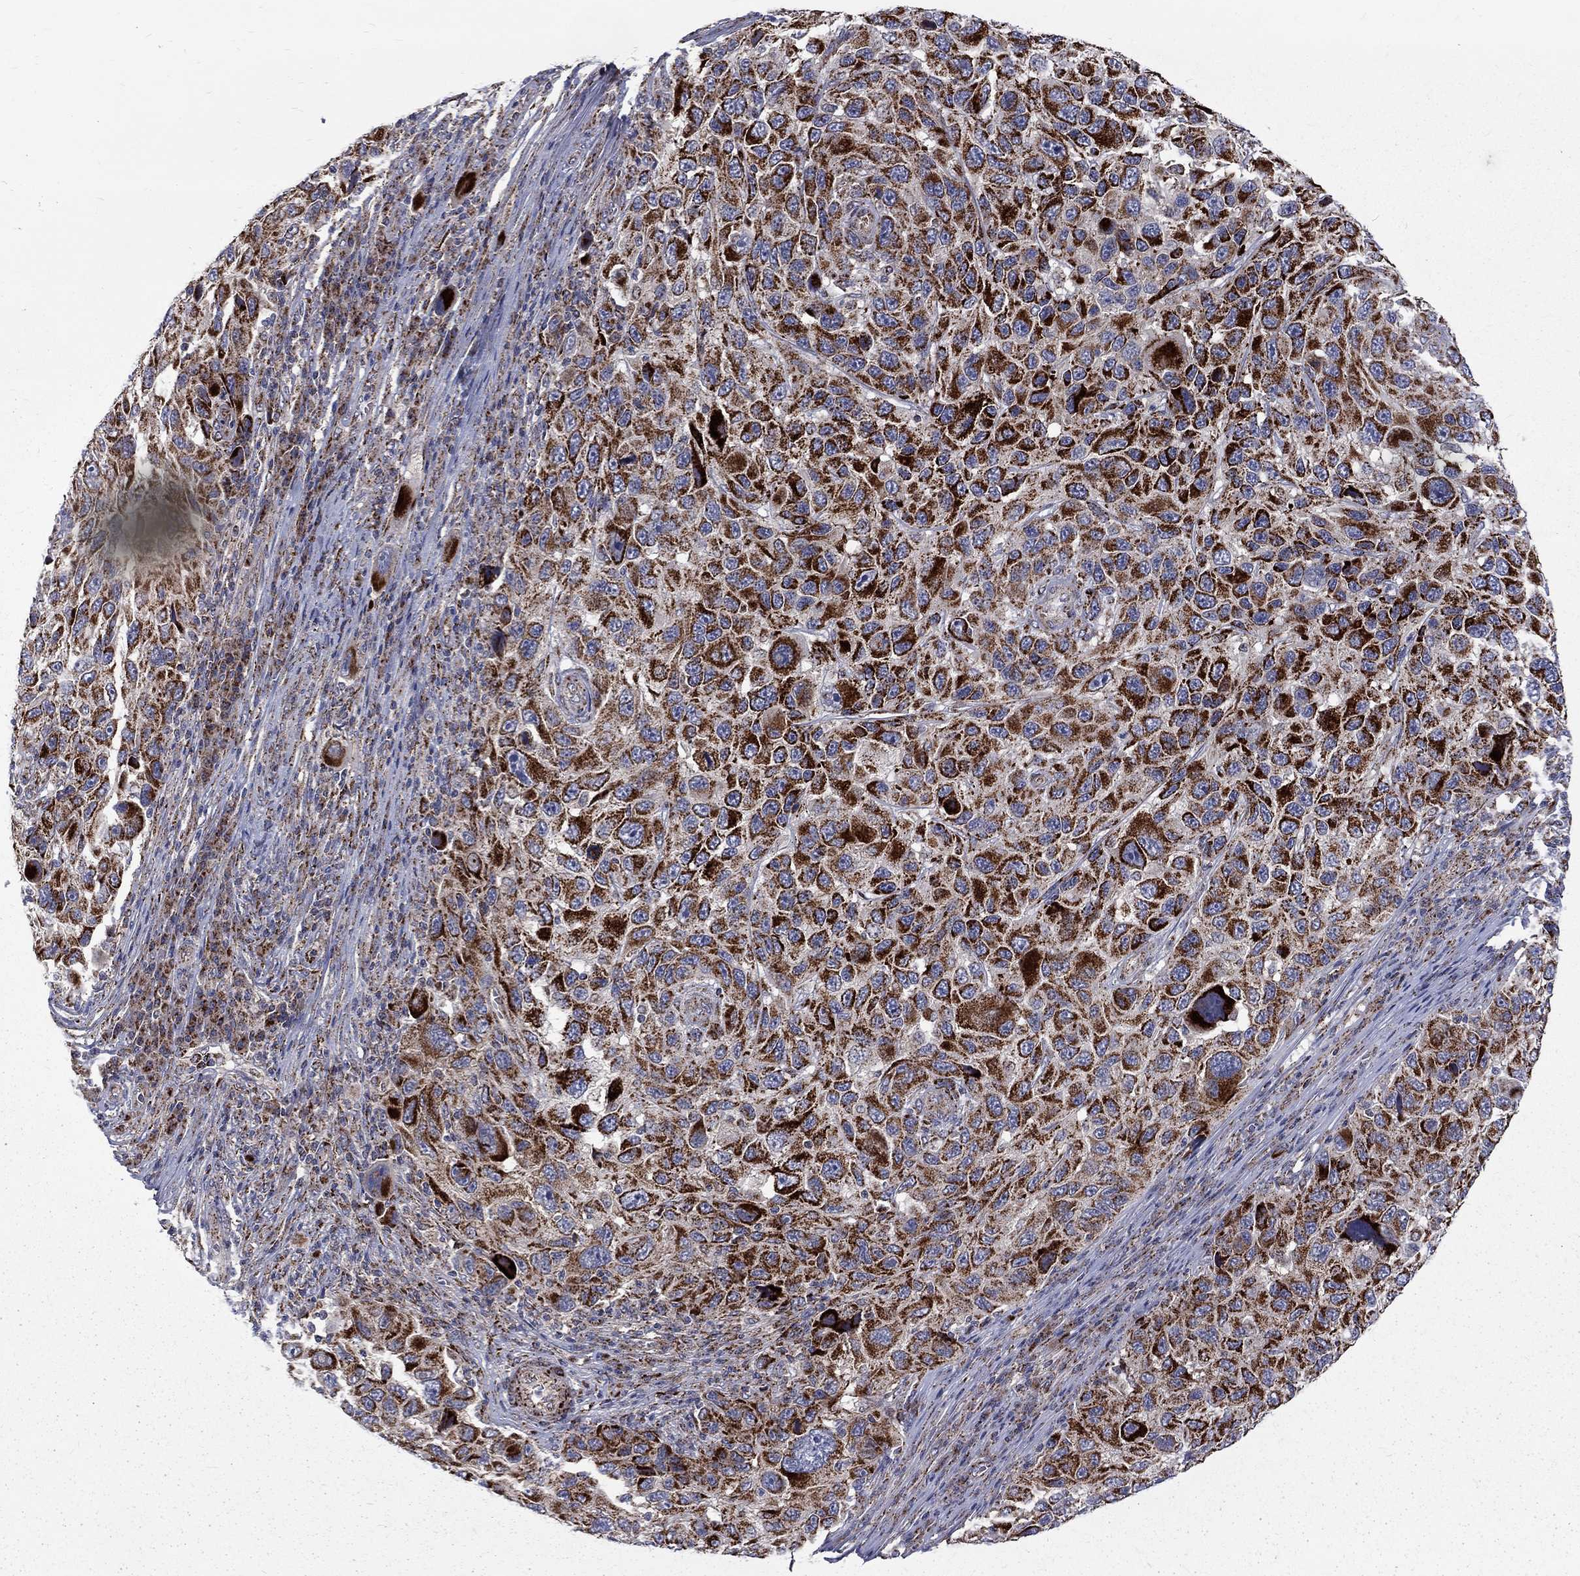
{"staining": {"intensity": "strong", "quantity": ">75%", "location": "cytoplasmic/membranous"}, "tissue": "melanoma", "cell_type": "Tumor cells", "image_type": "cancer", "snomed": [{"axis": "morphology", "description": "Malignant melanoma, NOS"}, {"axis": "topography", "description": "Skin"}], "caption": "High-power microscopy captured an IHC micrograph of melanoma, revealing strong cytoplasmic/membranous expression in about >75% of tumor cells.", "gene": "ALDH1B1", "patient": {"sex": "male", "age": 53}}